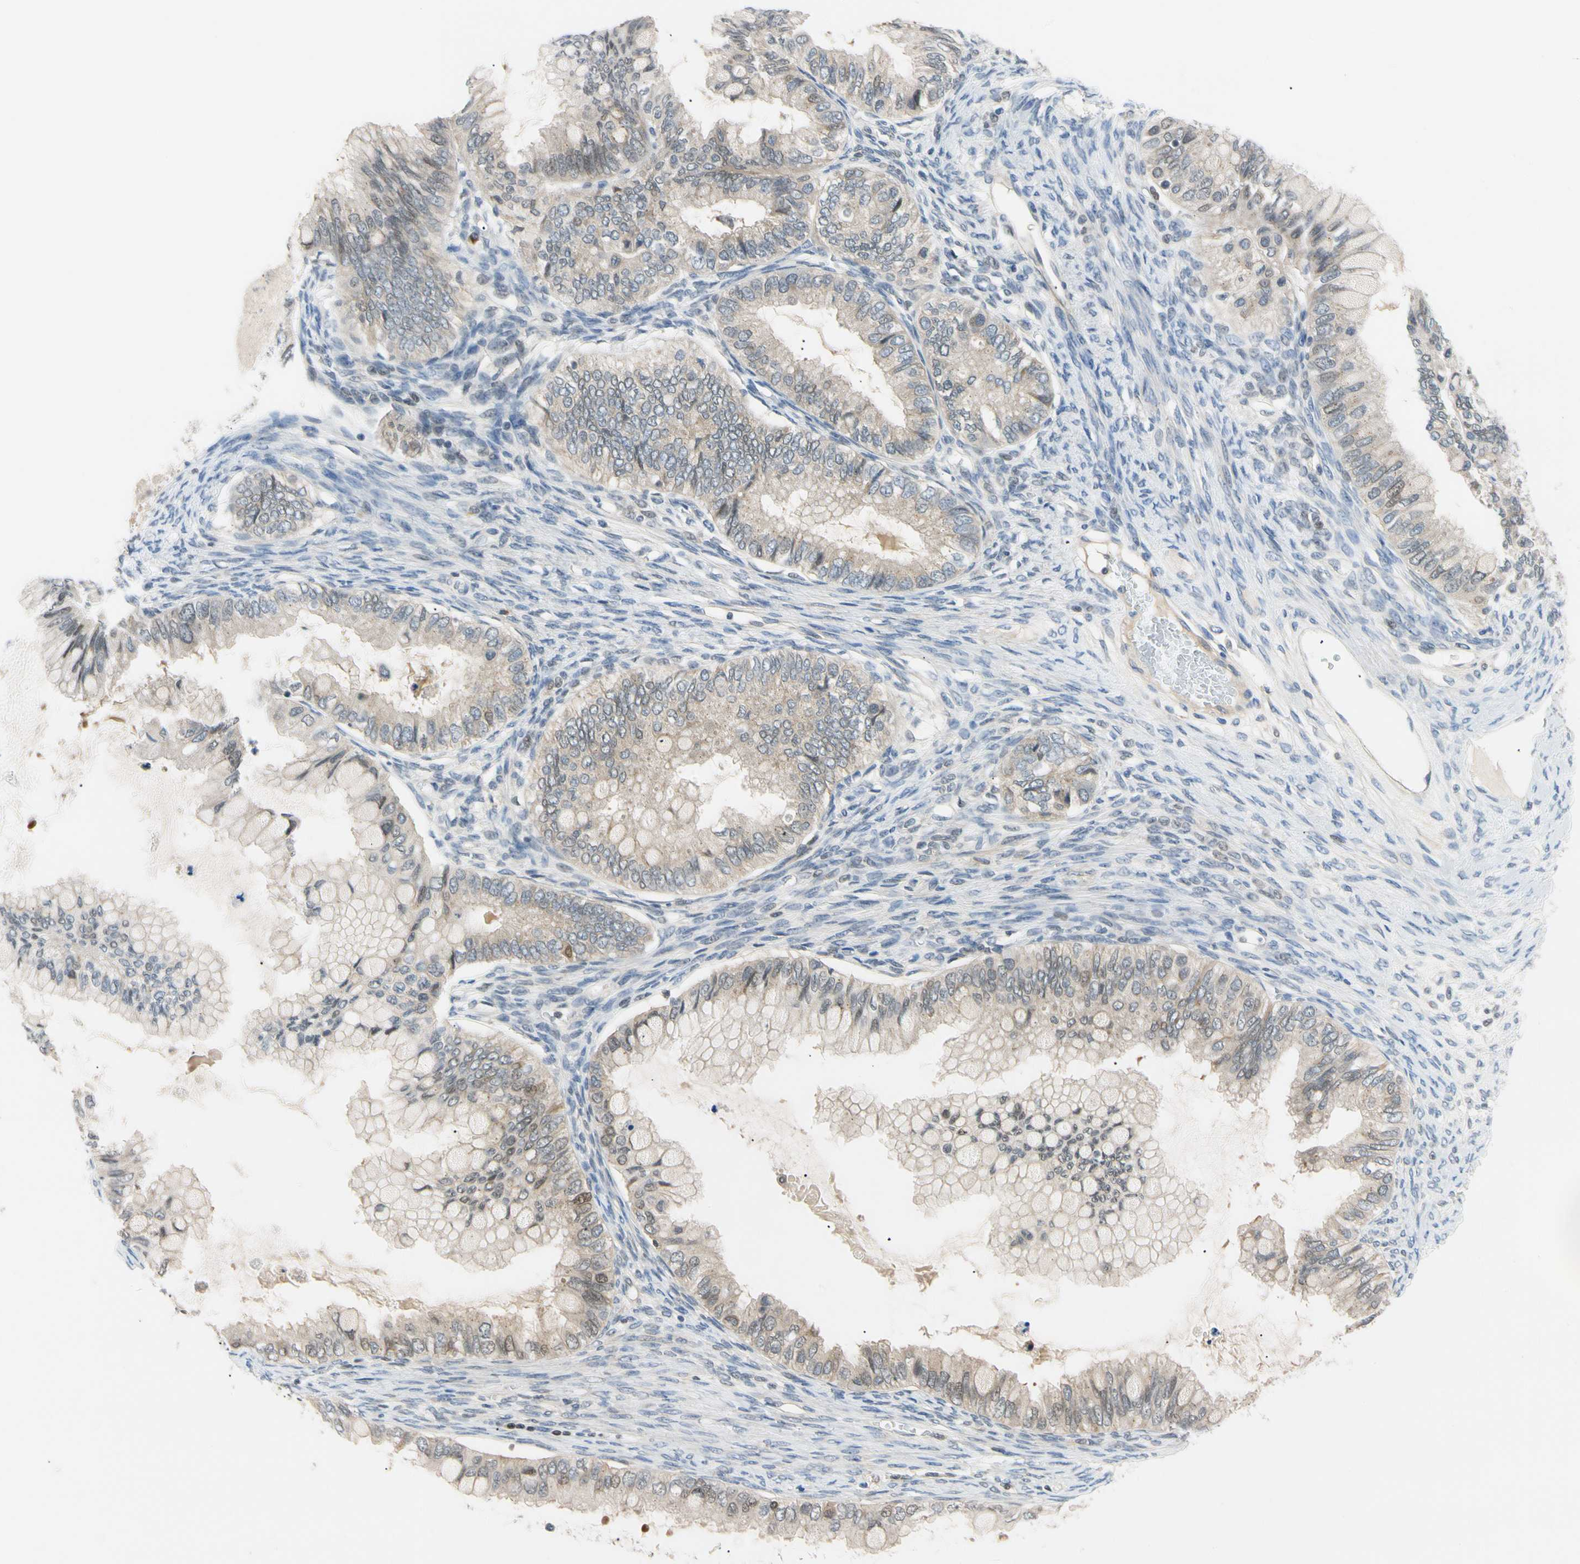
{"staining": {"intensity": "weak", "quantity": ">75%", "location": "cytoplasmic/membranous"}, "tissue": "ovarian cancer", "cell_type": "Tumor cells", "image_type": "cancer", "snomed": [{"axis": "morphology", "description": "Cystadenocarcinoma, mucinous, NOS"}, {"axis": "topography", "description": "Ovary"}], "caption": "Protein expression analysis of human ovarian mucinous cystadenocarcinoma reveals weak cytoplasmic/membranous staining in about >75% of tumor cells.", "gene": "SEC23B", "patient": {"sex": "female", "age": 80}}